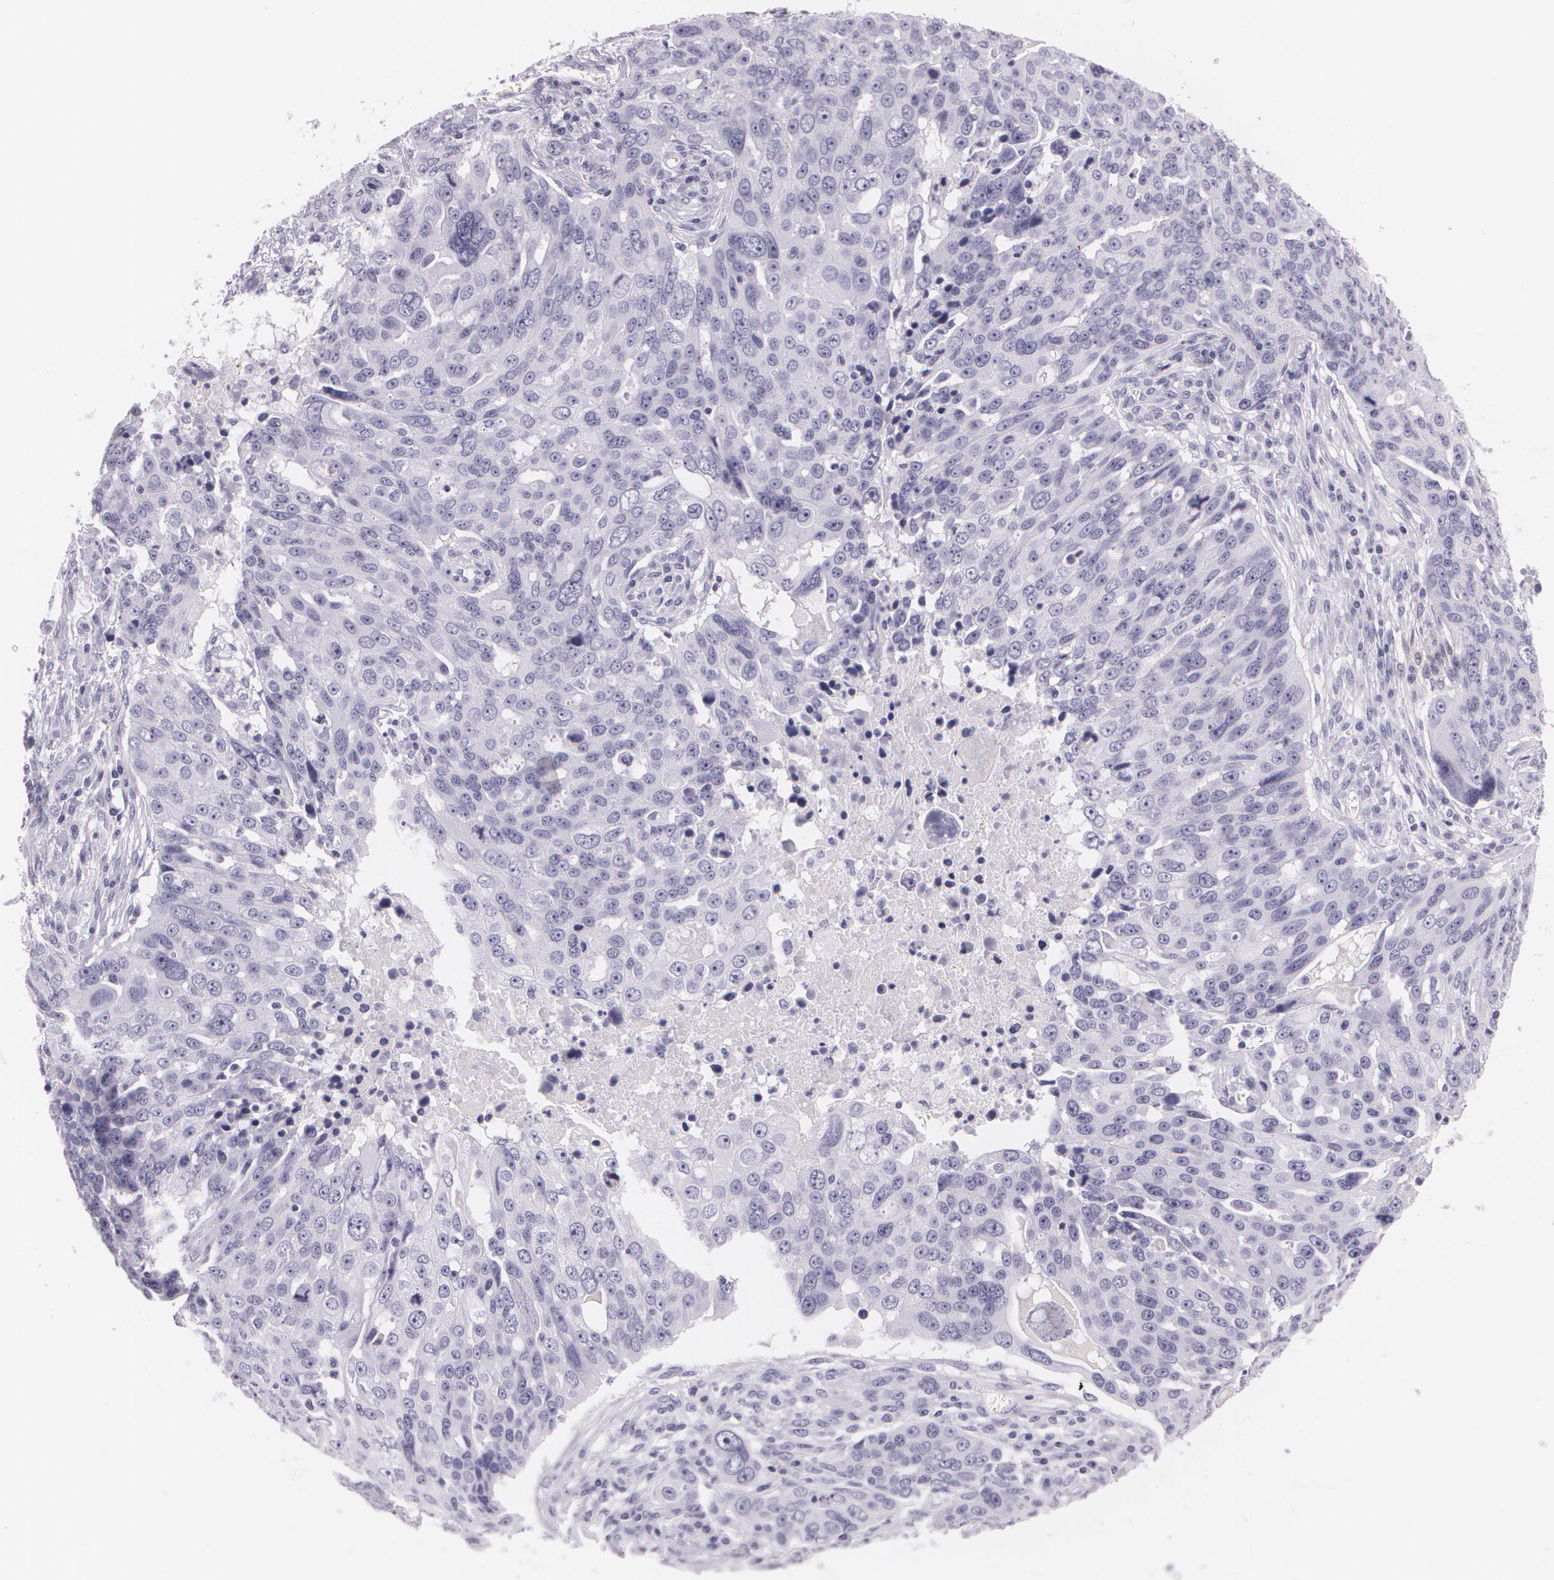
{"staining": {"intensity": "negative", "quantity": "none", "location": "none"}, "tissue": "ovarian cancer", "cell_type": "Tumor cells", "image_type": "cancer", "snomed": [{"axis": "morphology", "description": "Carcinoma, endometroid"}, {"axis": "topography", "description": "Ovary"}], "caption": "There is no significant staining in tumor cells of ovarian endometroid carcinoma. (Brightfield microscopy of DAB (3,3'-diaminobenzidine) immunohistochemistry at high magnification).", "gene": "DLG4", "patient": {"sex": "female", "age": 75}}